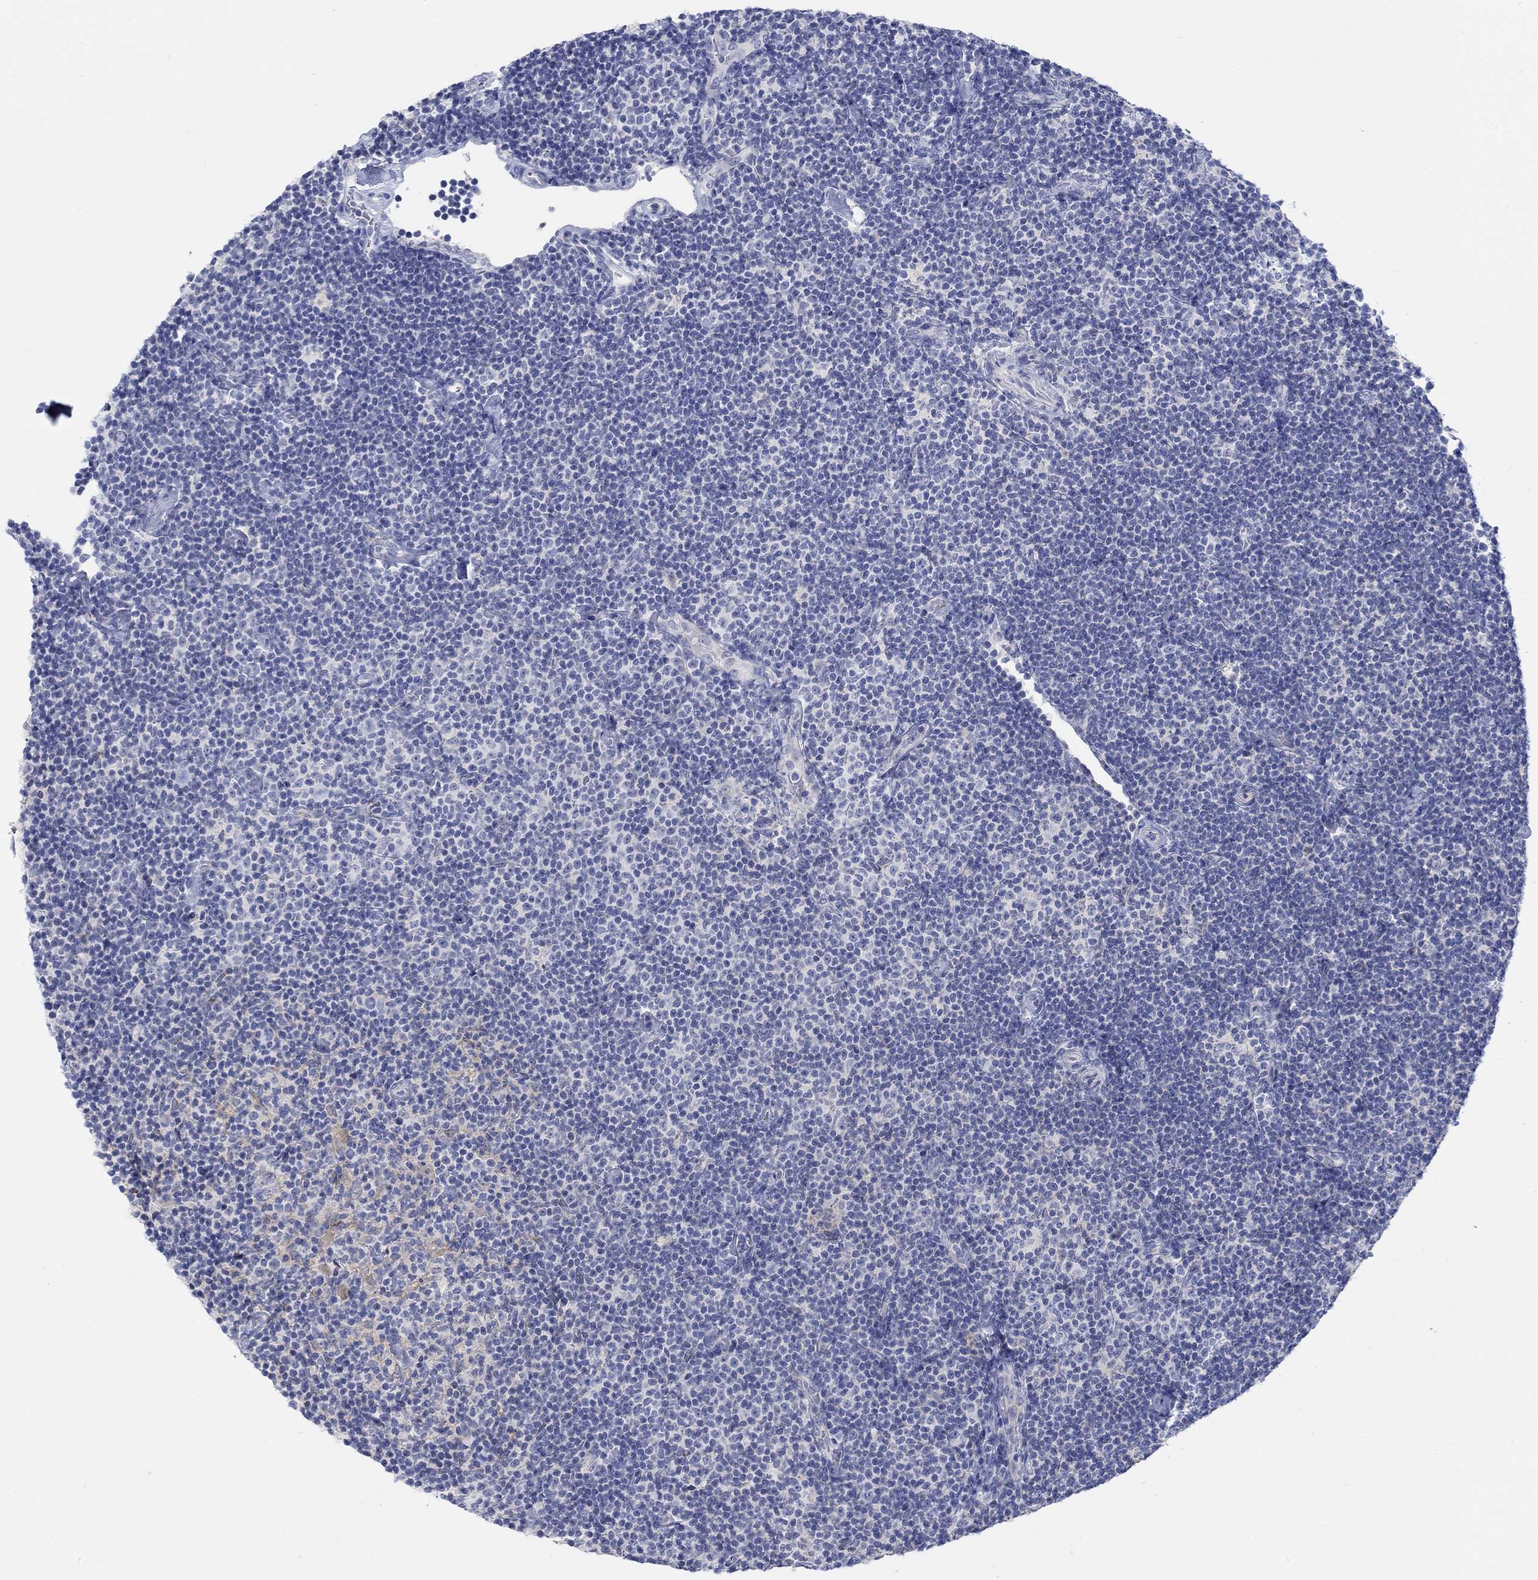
{"staining": {"intensity": "negative", "quantity": "none", "location": "none"}, "tissue": "lymphoma", "cell_type": "Tumor cells", "image_type": "cancer", "snomed": [{"axis": "morphology", "description": "Malignant lymphoma, non-Hodgkin's type, Low grade"}, {"axis": "topography", "description": "Lymph node"}], "caption": "Immunohistochemistry histopathology image of lymphoma stained for a protein (brown), which demonstrates no positivity in tumor cells.", "gene": "NAV3", "patient": {"sex": "male", "age": 81}}